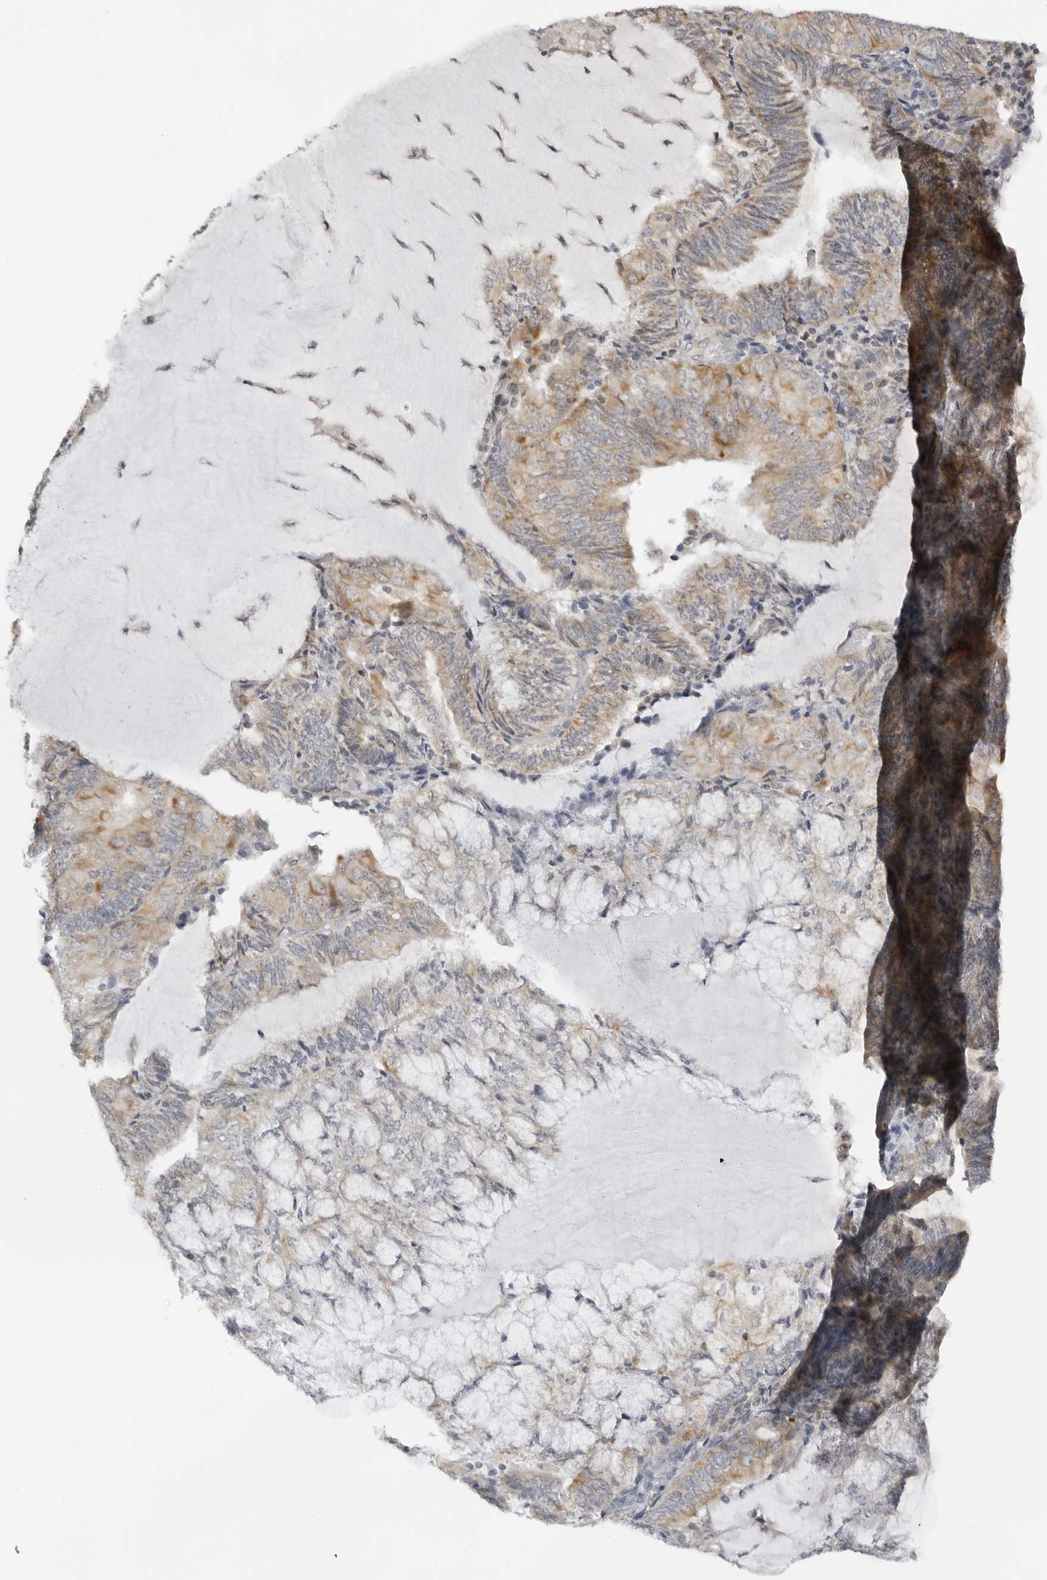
{"staining": {"intensity": "moderate", "quantity": "25%-75%", "location": "cytoplasmic/membranous"}, "tissue": "endometrial cancer", "cell_type": "Tumor cells", "image_type": "cancer", "snomed": [{"axis": "morphology", "description": "Adenocarcinoma, NOS"}, {"axis": "topography", "description": "Endometrium"}], "caption": "Moderate cytoplasmic/membranous expression for a protein is appreciated in about 25%-75% of tumor cells of endometrial cancer (adenocarcinoma) using immunohistochemistry.", "gene": "ACP6", "patient": {"sex": "female", "age": 81}}